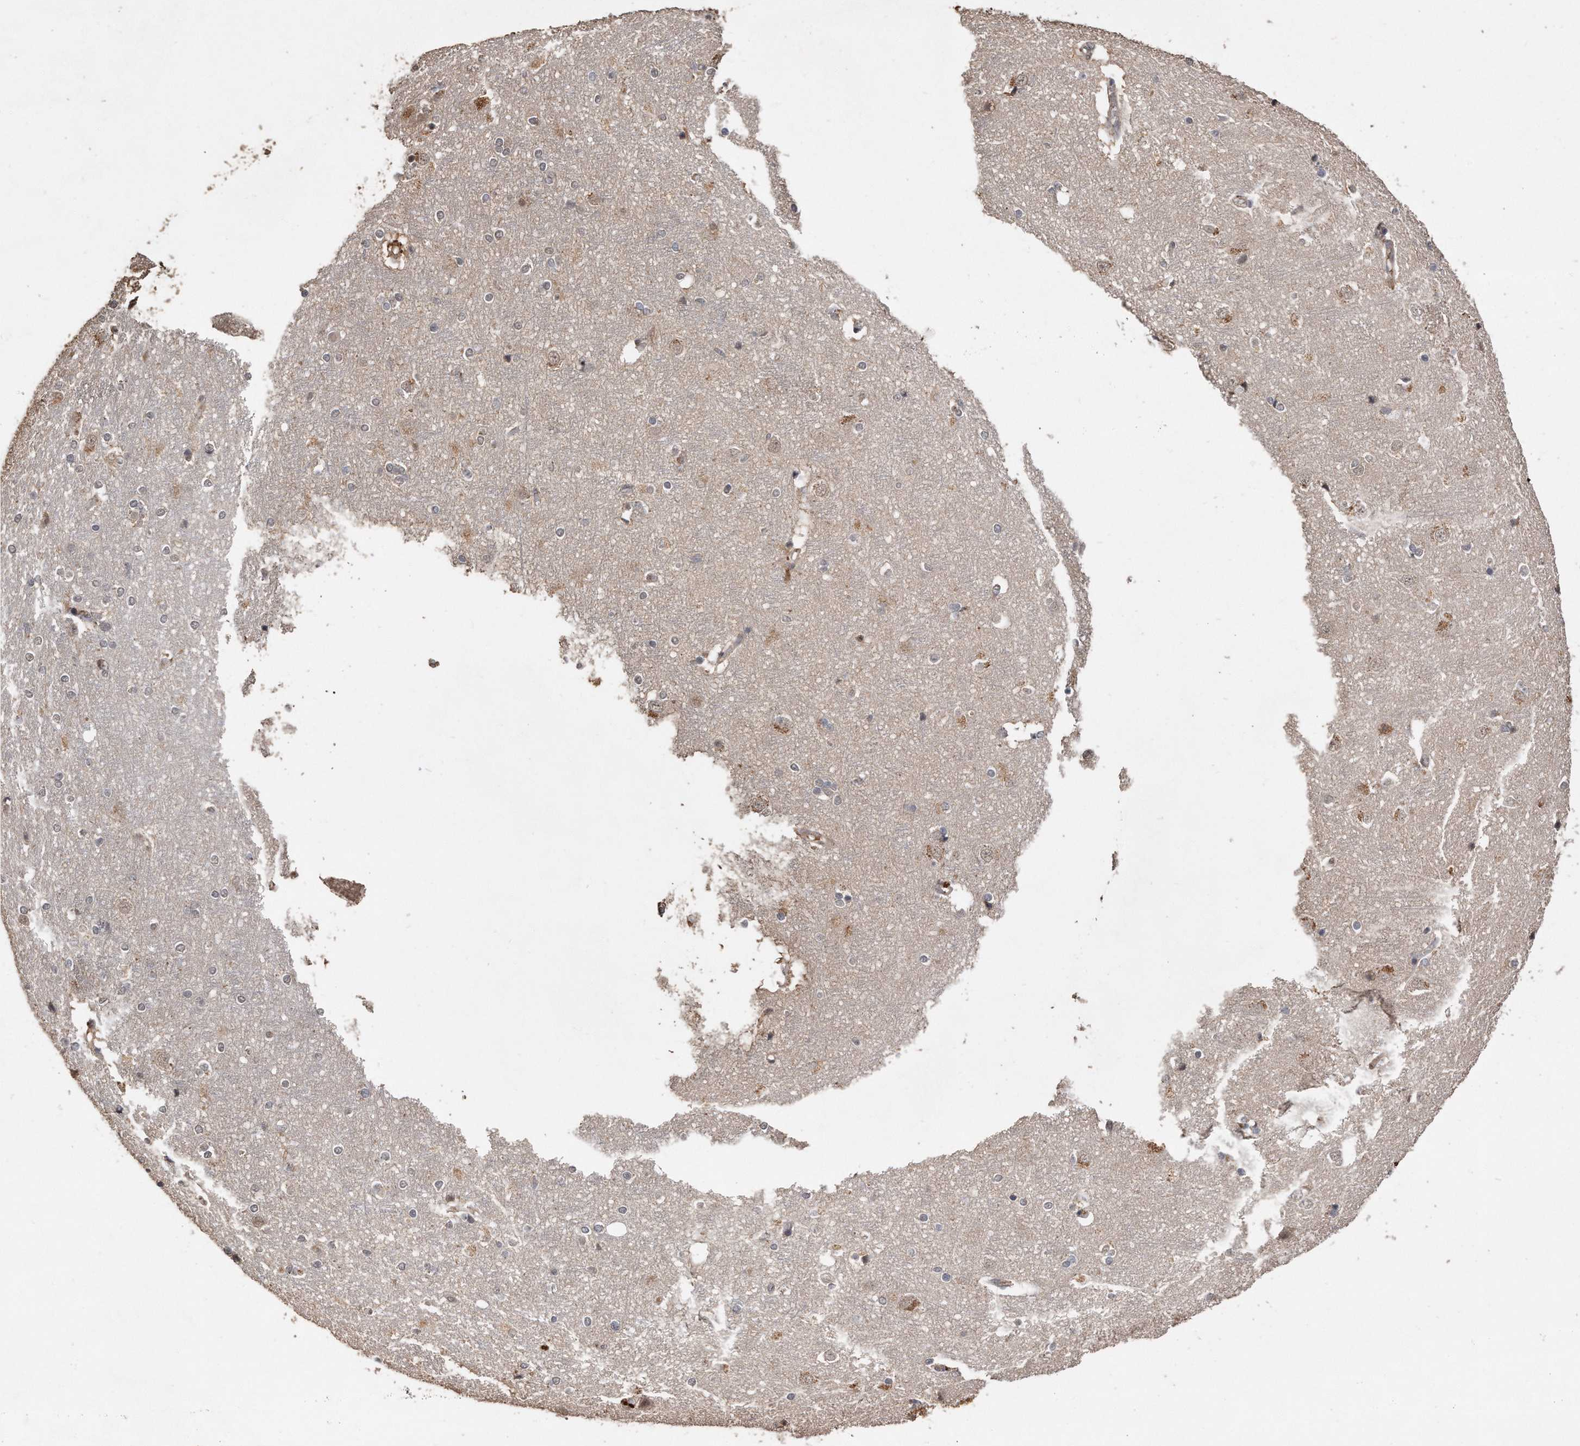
{"staining": {"intensity": "moderate", "quantity": "25%-75%", "location": "cytoplasmic/membranous"}, "tissue": "cerebral cortex", "cell_type": "Endothelial cells", "image_type": "normal", "snomed": [{"axis": "morphology", "description": "Normal tissue, NOS"}, {"axis": "topography", "description": "Cerebral cortex"}], "caption": "A brown stain shows moderate cytoplasmic/membranous staining of a protein in endothelial cells of normal human cerebral cortex. (DAB IHC, brown staining for protein, blue staining for nuclei).", "gene": "PELO", "patient": {"sex": "male", "age": 54}}